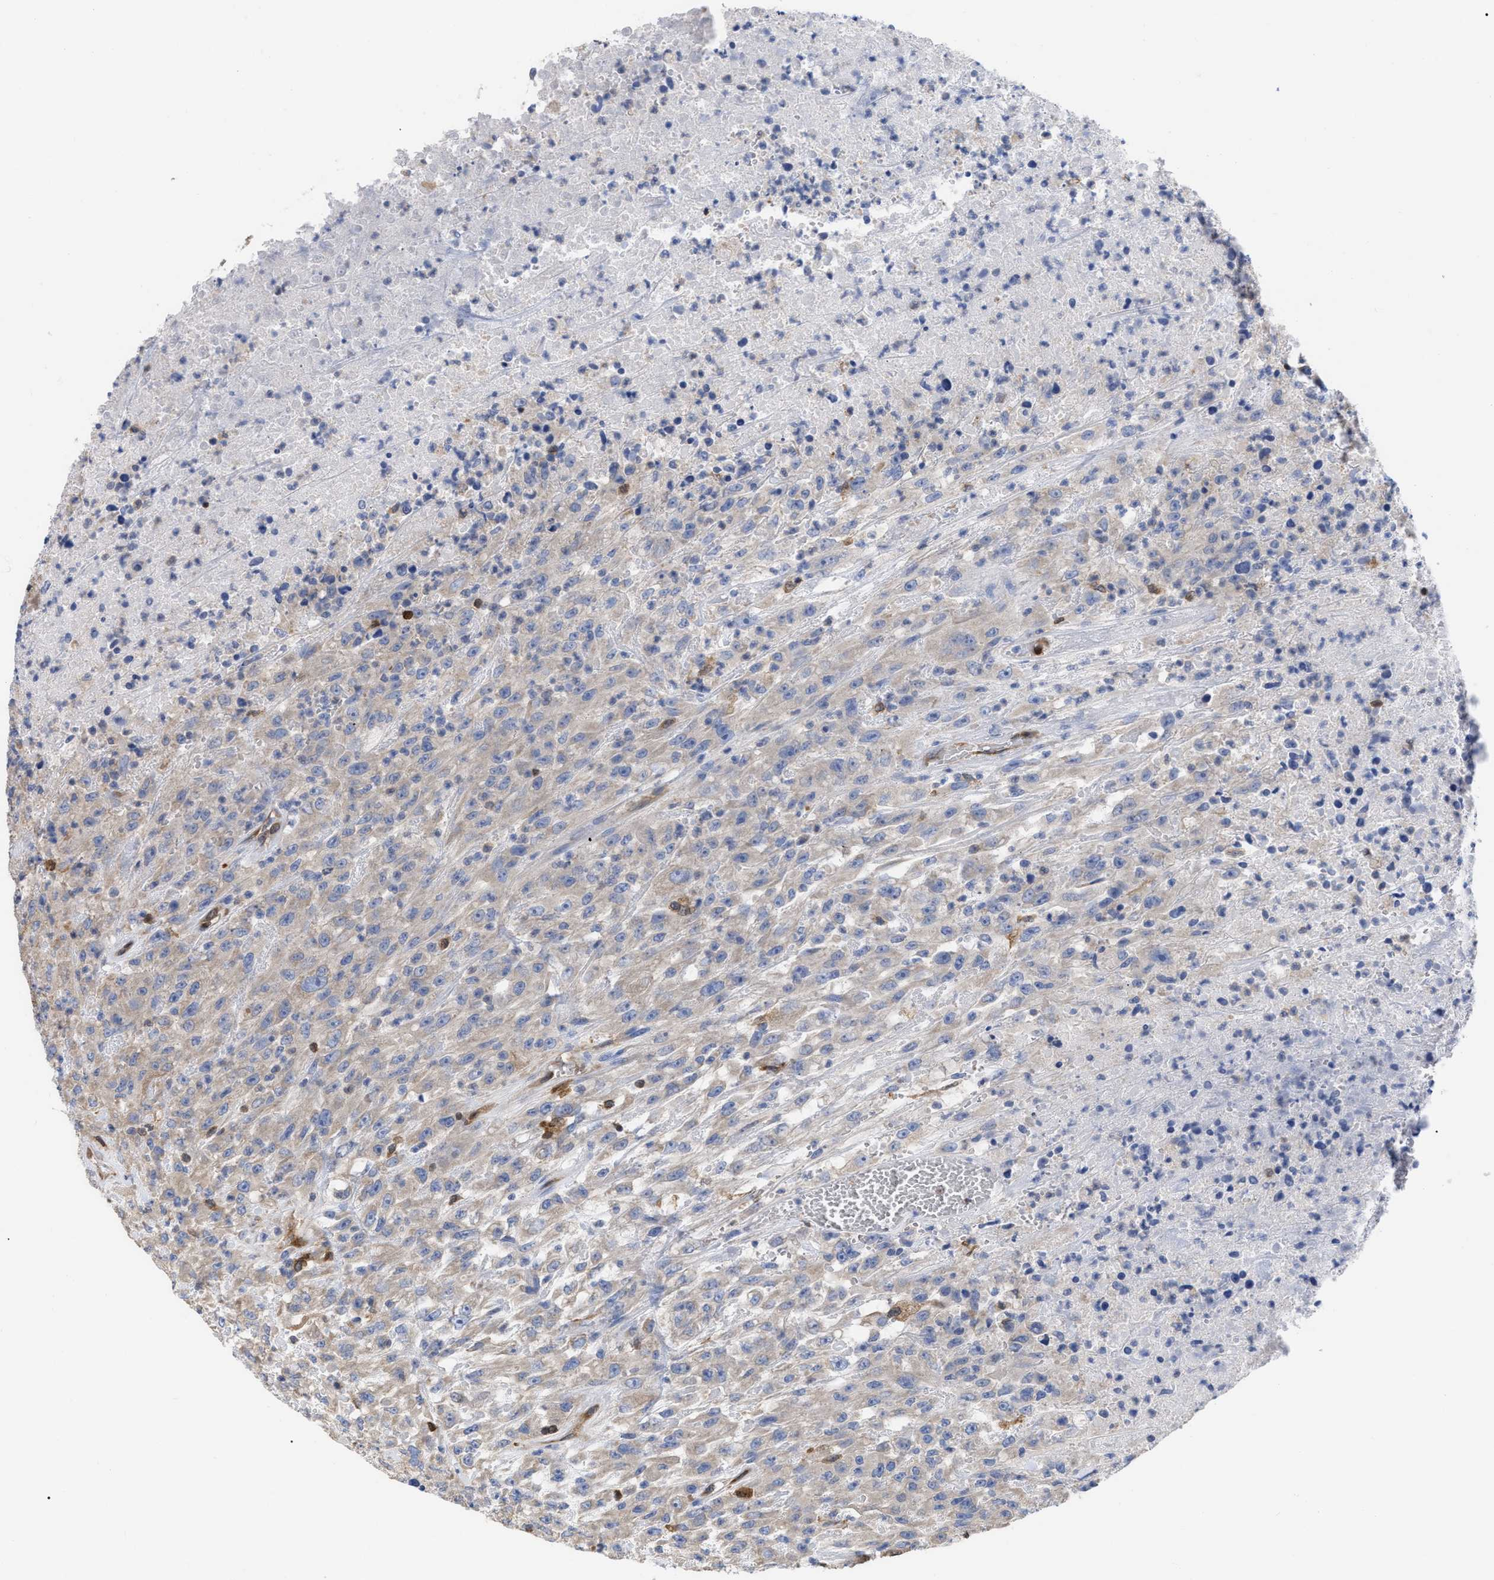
{"staining": {"intensity": "weak", "quantity": "<25%", "location": "cytoplasmic/membranous"}, "tissue": "urothelial cancer", "cell_type": "Tumor cells", "image_type": "cancer", "snomed": [{"axis": "morphology", "description": "Urothelial carcinoma, High grade"}, {"axis": "topography", "description": "Urinary bladder"}], "caption": "Urothelial carcinoma (high-grade) was stained to show a protein in brown. There is no significant expression in tumor cells.", "gene": "GIMAP4", "patient": {"sex": "male", "age": 46}}